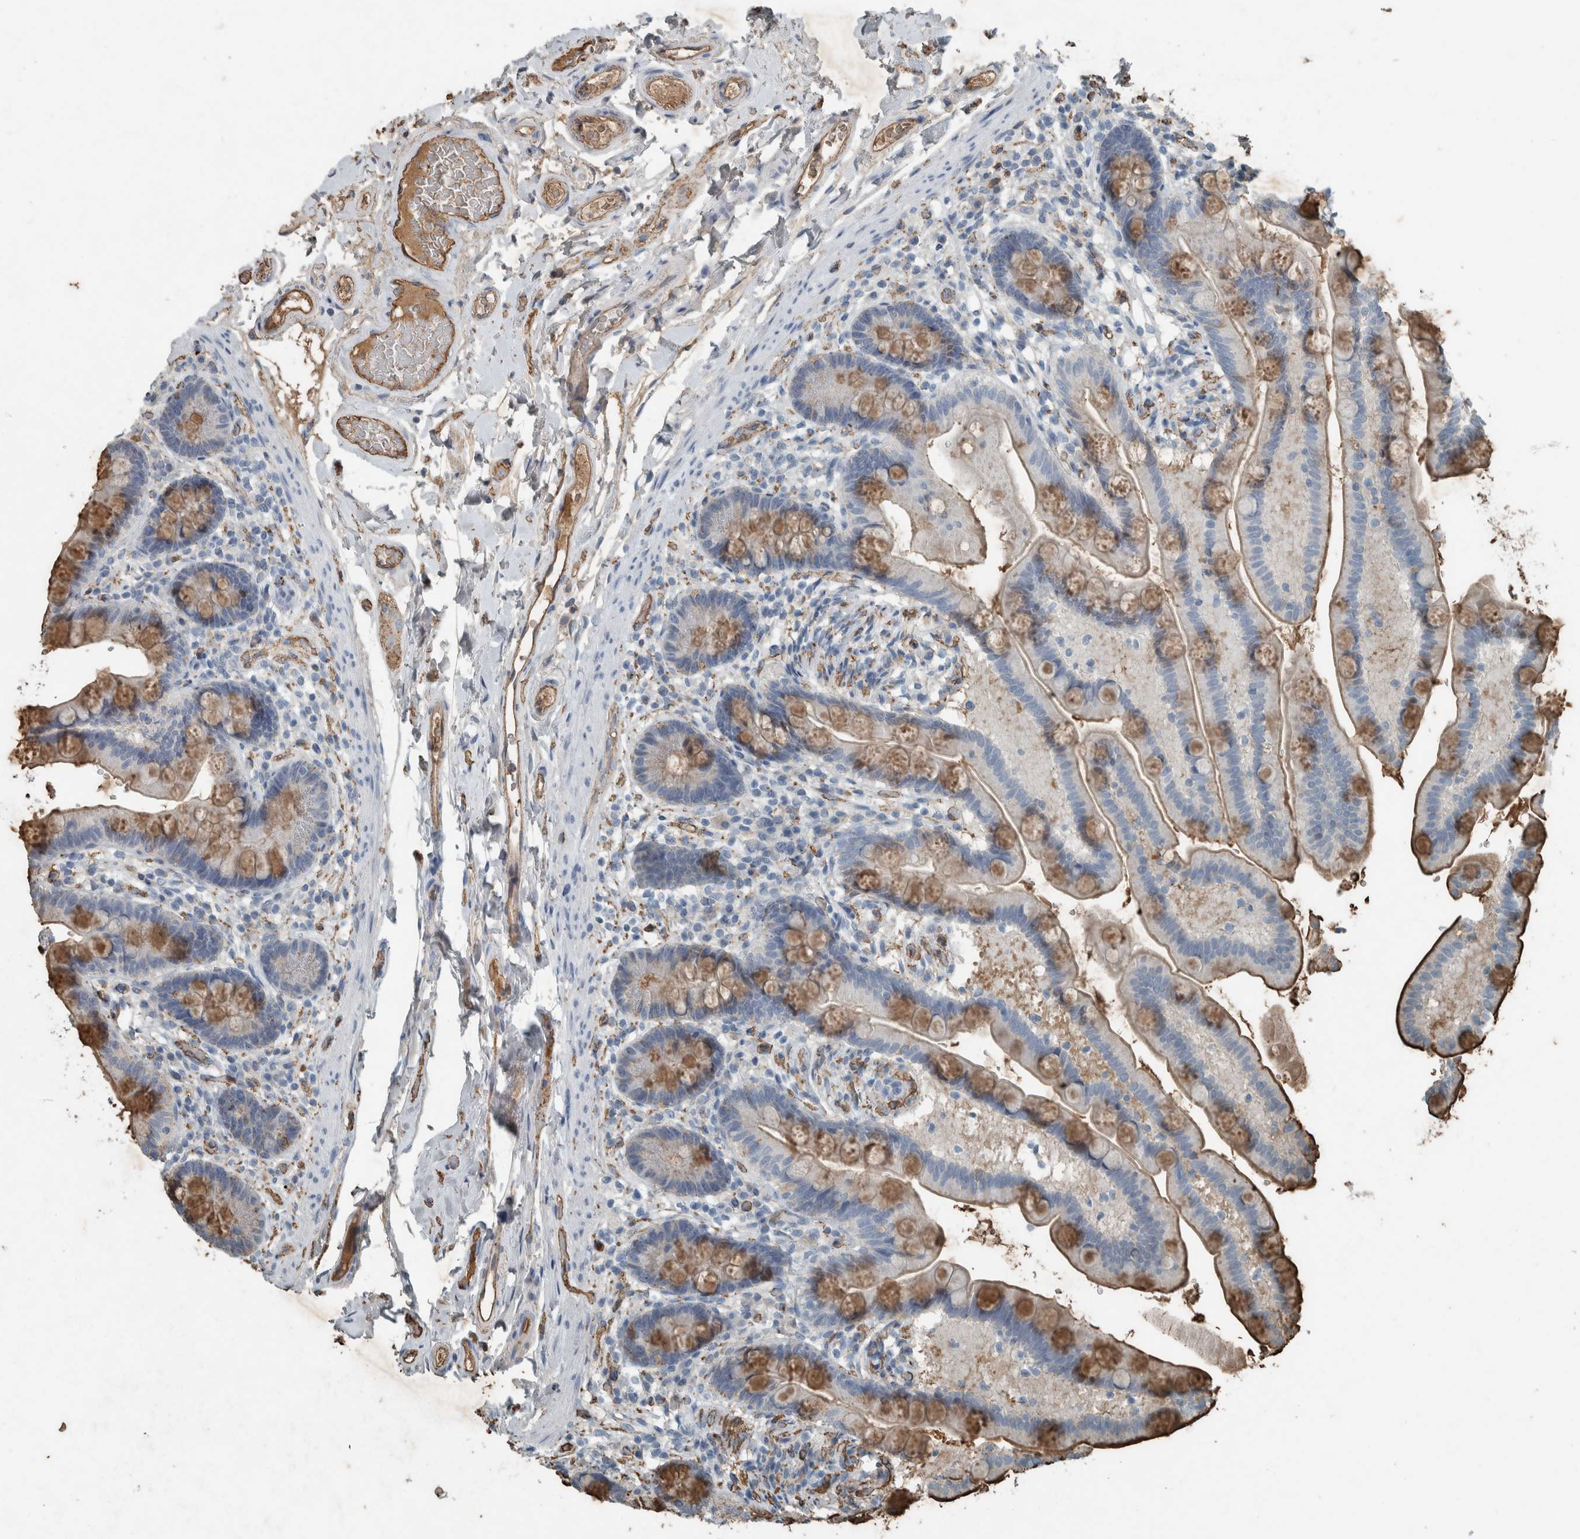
{"staining": {"intensity": "strong", "quantity": ">75%", "location": "cytoplasmic/membranous"}, "tissue": "colon", "cell_type": "Endothelial cells", "image_type": "normal", "snomed": [{"axis": "morphology", "description": "Normal tissue, NOS"}, {"axis": "topography", "description": "Smooth muscle"}, {"axis": "topography", "description": "Colon"}], "caption": "Immunohistochemical staining of normal colon exhibits strong cytoplasmic/membranous protein staining in about >75% of endothelial cells. (IHC, brightfield microscopy, high magnification).", "gene": "LBP", "patient": {"sex": "male", "age": 73}}